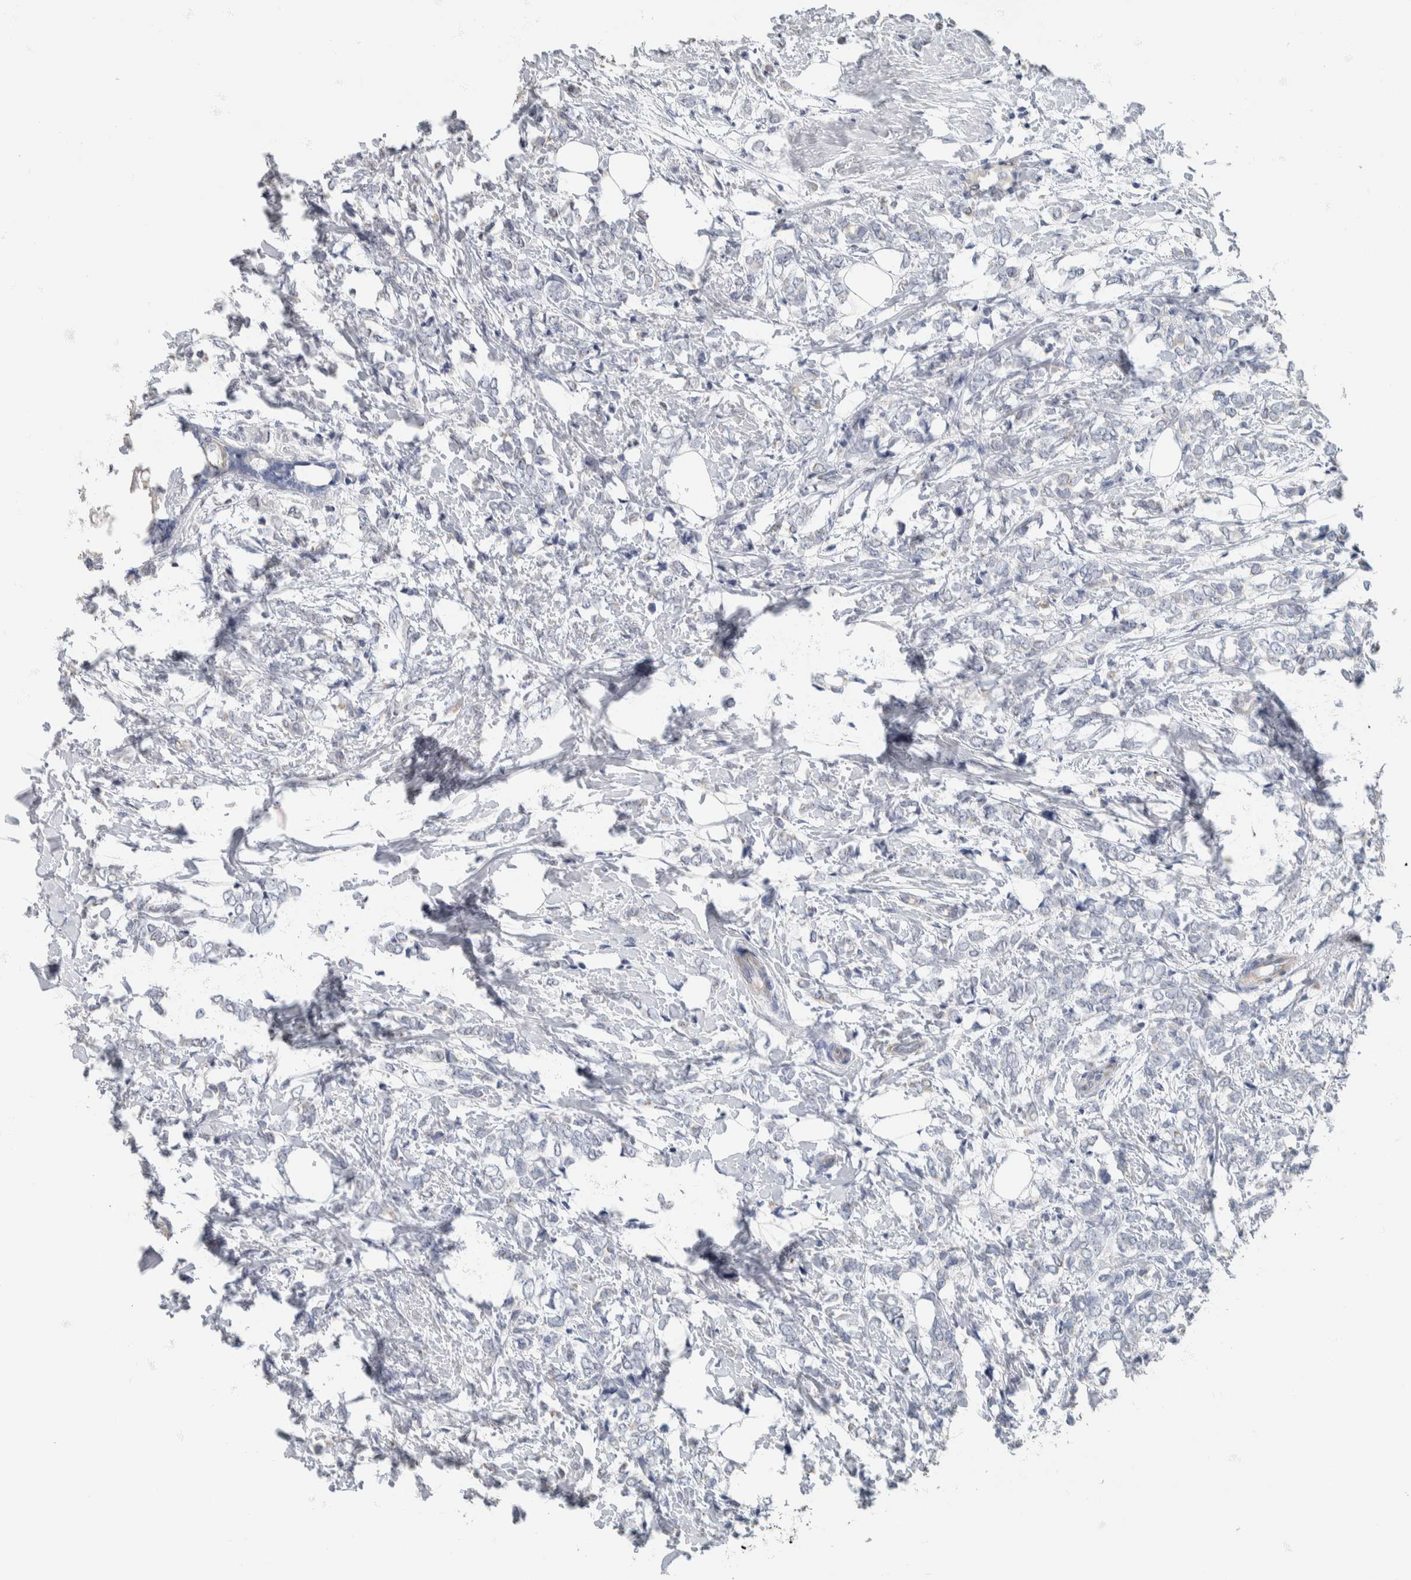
{"staining": {"intensity": "negative", "quantity": "none", "location": "none"}, "tissue": "breast cancer", "cell_type": "Tumor cells", "image_type": "cancer", "snomed": [{"axis": "morphology", "description": "Normal tissue, NOS"}, {"axis": "morphology", "description": "Lobular carcinoma"}, {"axis": "topography", "description": "Breast"}], "caption": "There is no significant positivity in tumor cells of breast lobular carcinoma.", "gene": "NEFM", "patient": {"sex": "female", "age": 47}}